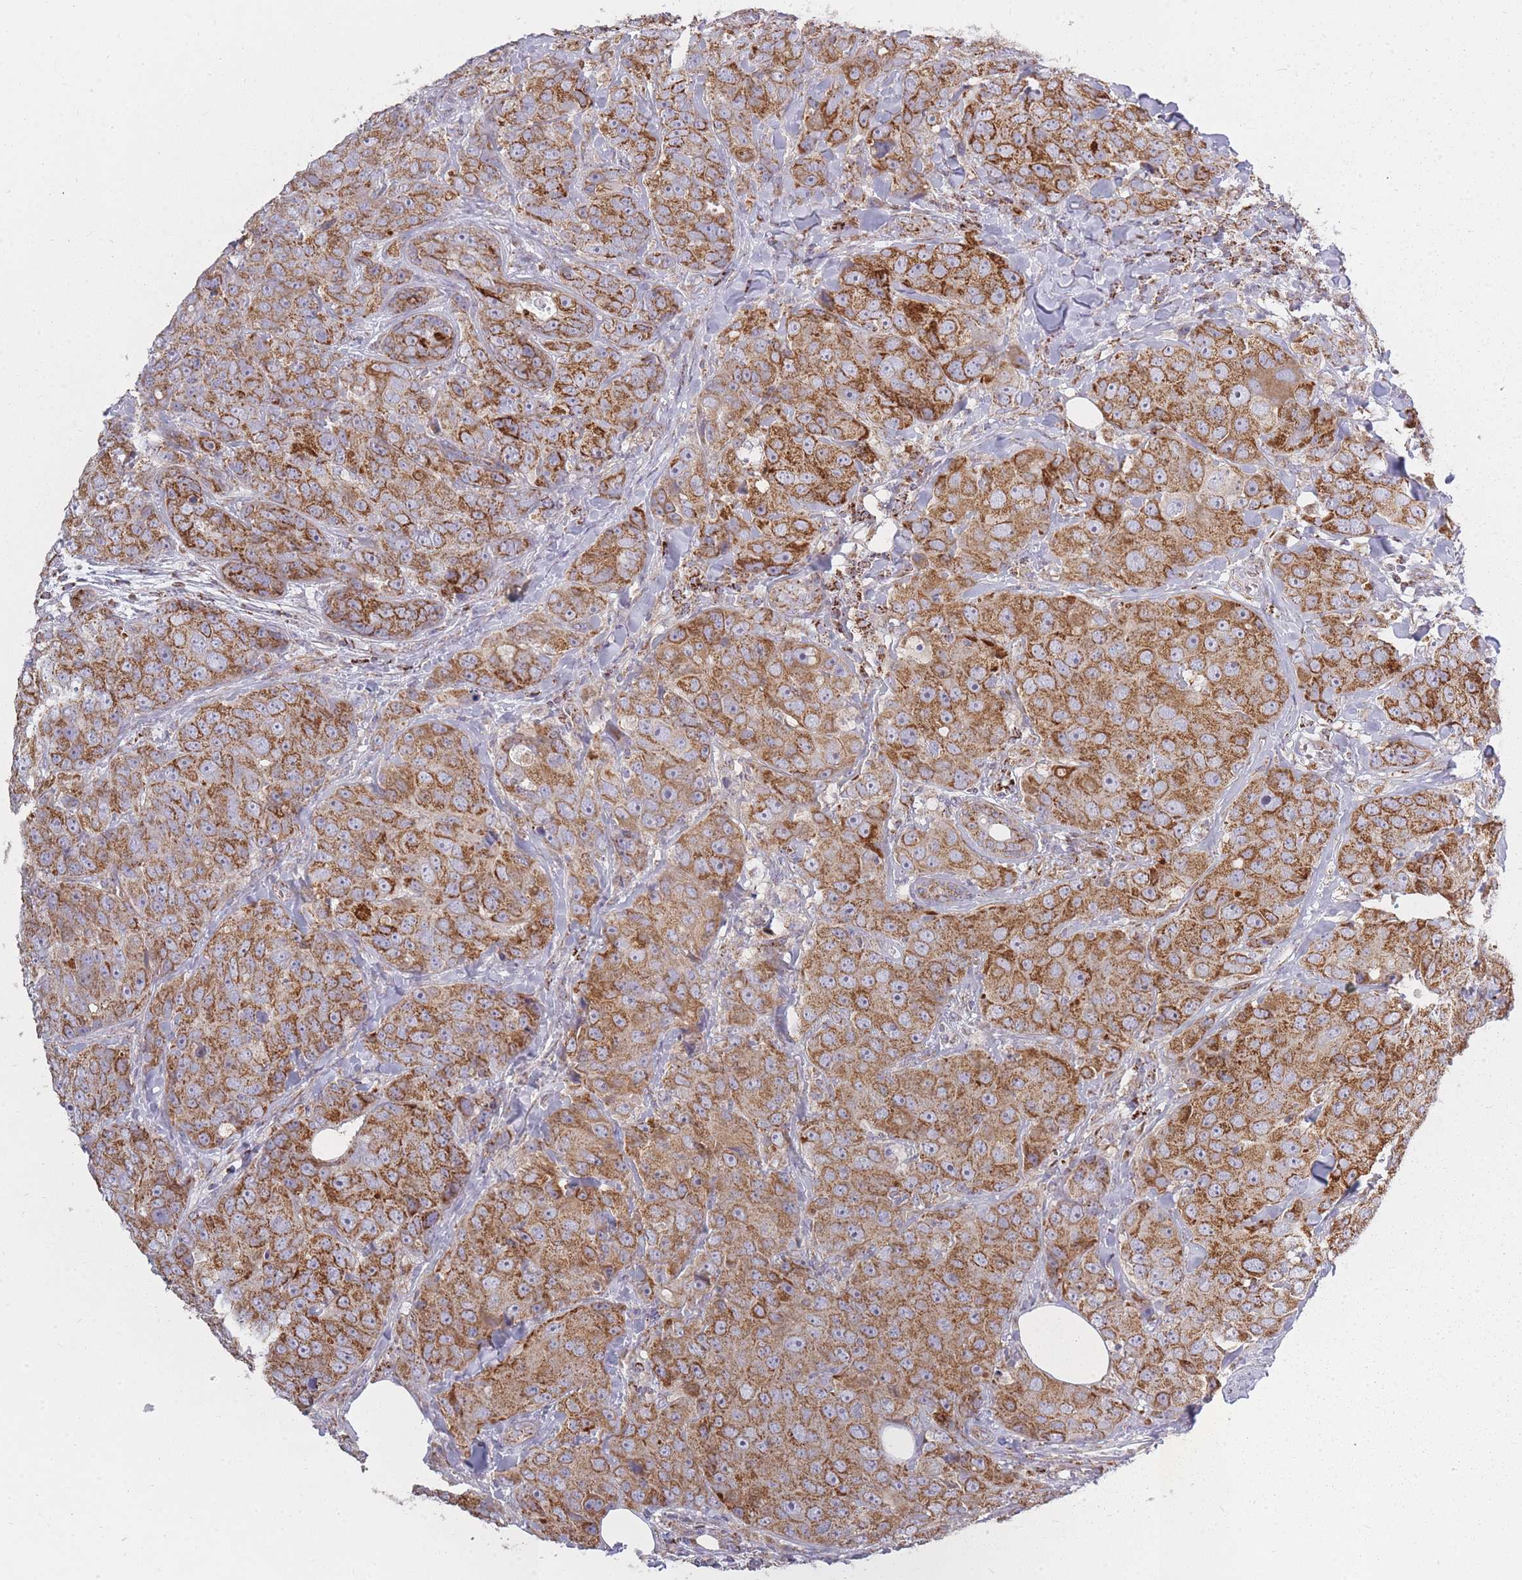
{"staining": {"intensity": "strong", "quantity": ">75%", "location": "cytoplasmic/membranous"}, "tissue": "breast cancer", "cell_type": "Tumor cells", "image_type": "cancer", "snomed": [{"axis": "morphology", "description": "Duct carcinoma"}, {"axis": "topography", "description": "Breast"}], "caption": "This is a photomicrograph of IHC staining of breast intraductal carcinoma, which shows strong positivity in the cytoplasmic/membranous of tumor cells.", "gene": "ALKBH4", "patient": {"sex": "female", "age": 43}}